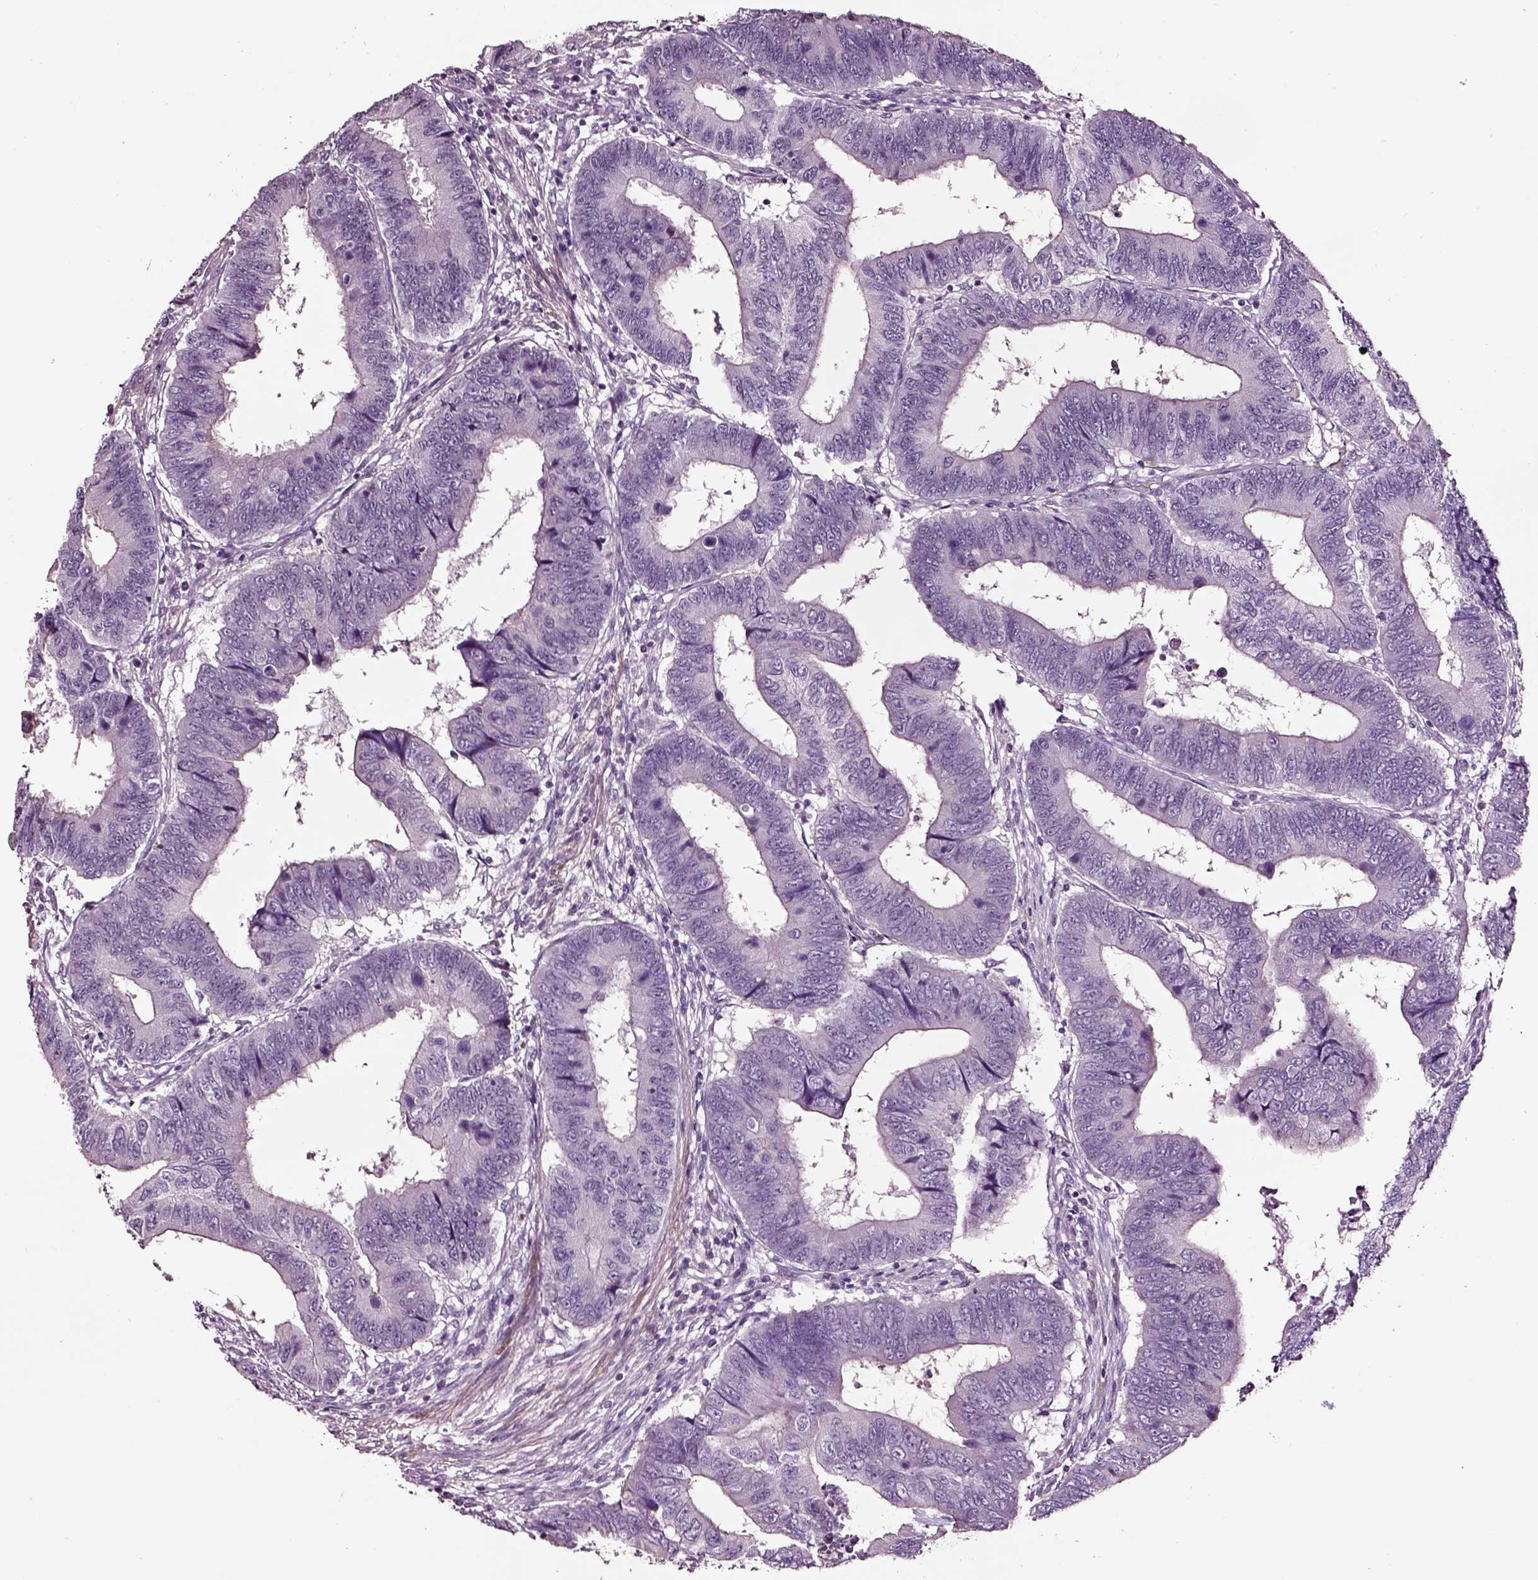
{"staining": {"intensity": "negative", "quantity": "none", "location": "none"}, "tissue": "colorectal cancer", "cell_type": "Tumor cells", "image_type": "cancer", "snomed": [{"axis": "morphology", "description": "Adenocarcinoma, NOS"}, {"axis": "topography", "description": "Colon"}], "caption": "DAB immunohistochemical staining of human adenocarcinoma (colorectal) demonstrates no significant positivity in tumor cells.", "gene": "SOX10", "patient": {"sex": "male", "age": 53}}